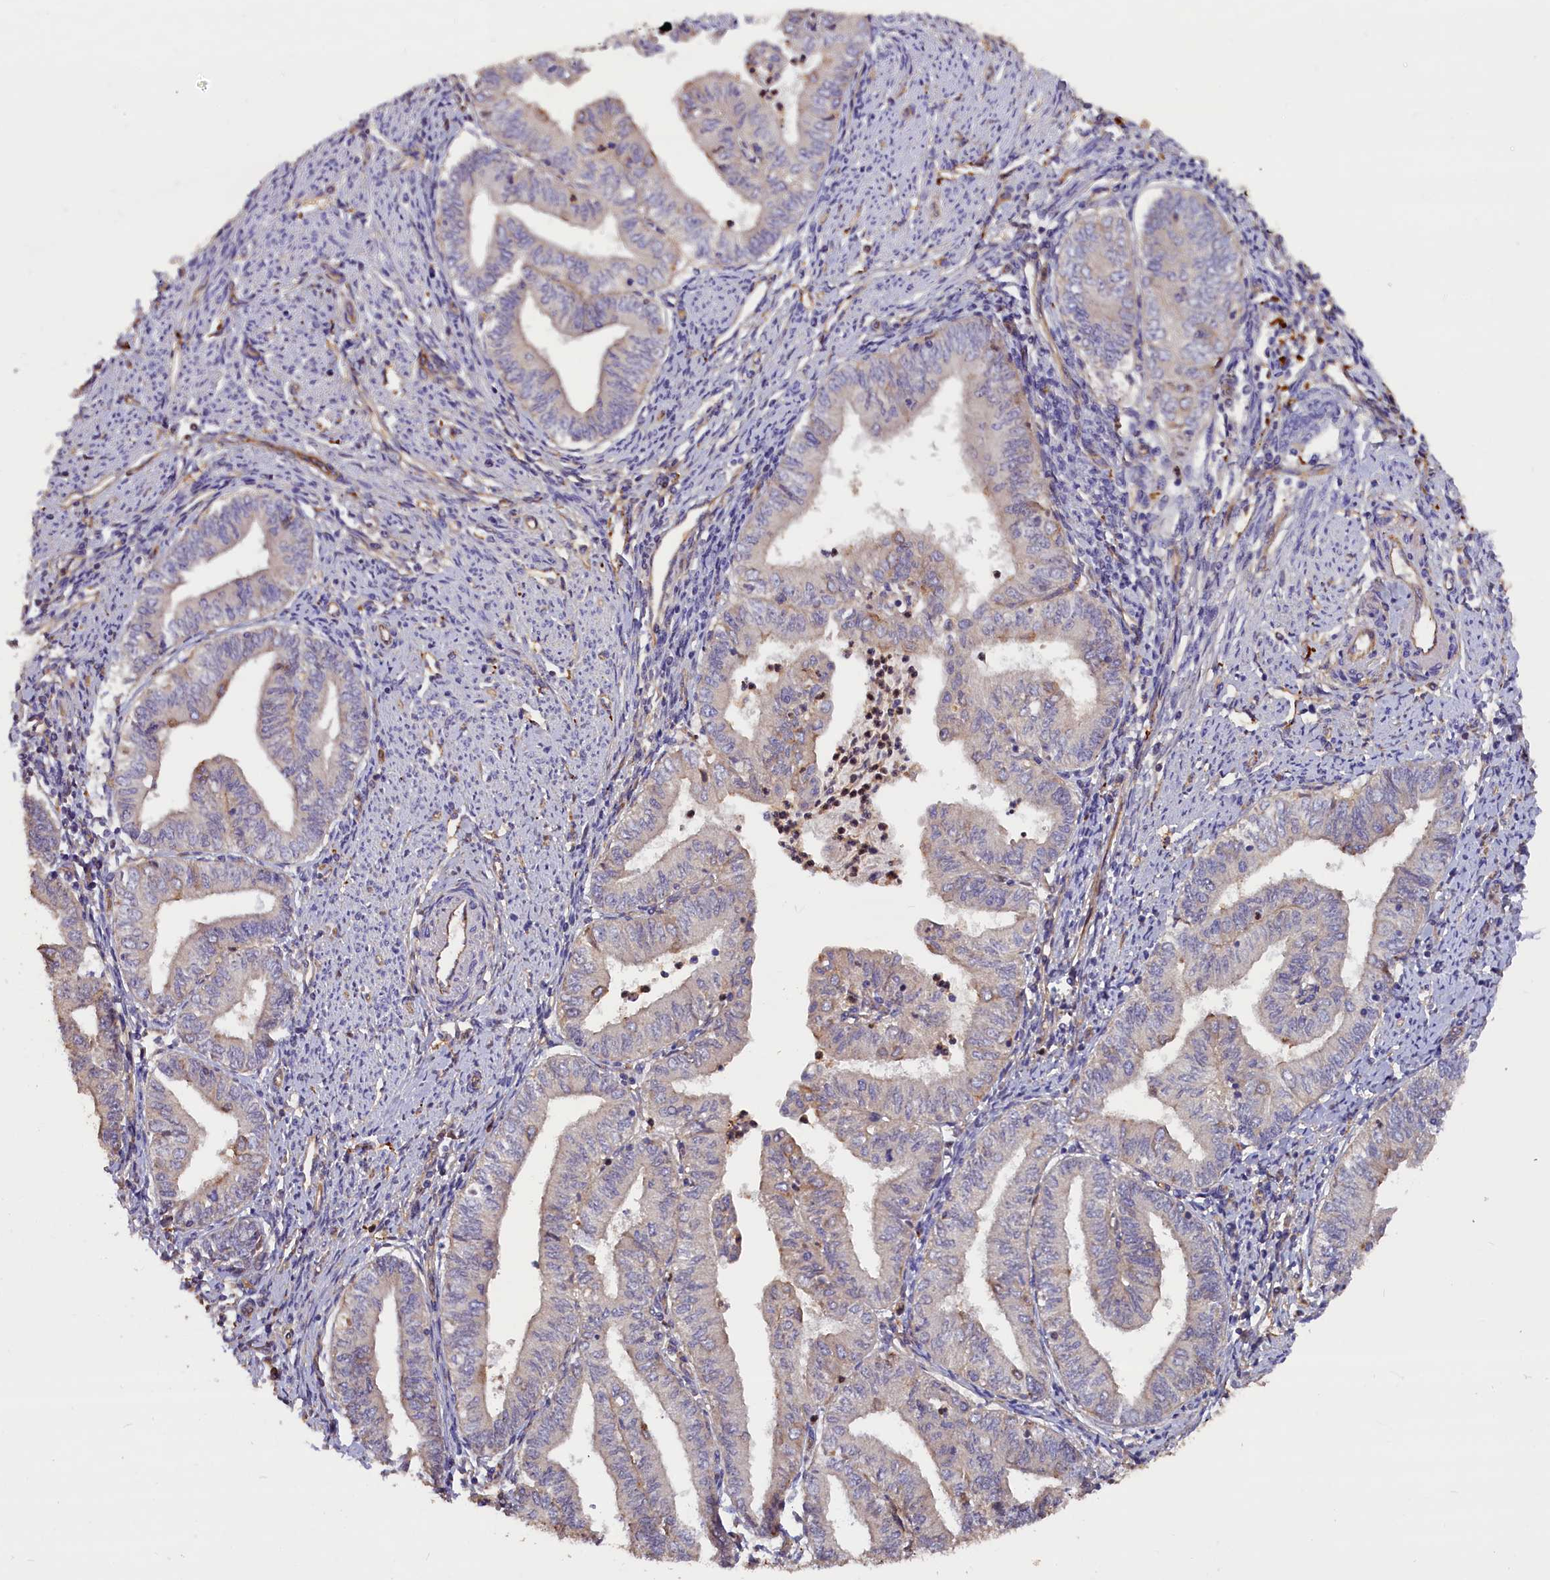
{"staining": {"intensity": "weak", "quantity": "<25%", "location": "cytoplasmic/membranous"}, "tissue": "endometrial cancer", "cell_type": "Tumor cells", "image_type": "cancer", "snomed": [{"axis": "morphology", "description": "Adenocarcinoma, NOS"}, {"axis": "topography", "description": "Endometrium"}], "caption": "A histopathology image of endometrial cancer stained for a protein displays no brown staining in tumor cells.", "gene": "ERMARD", "patient": {"sex": "female", "age": 66}}